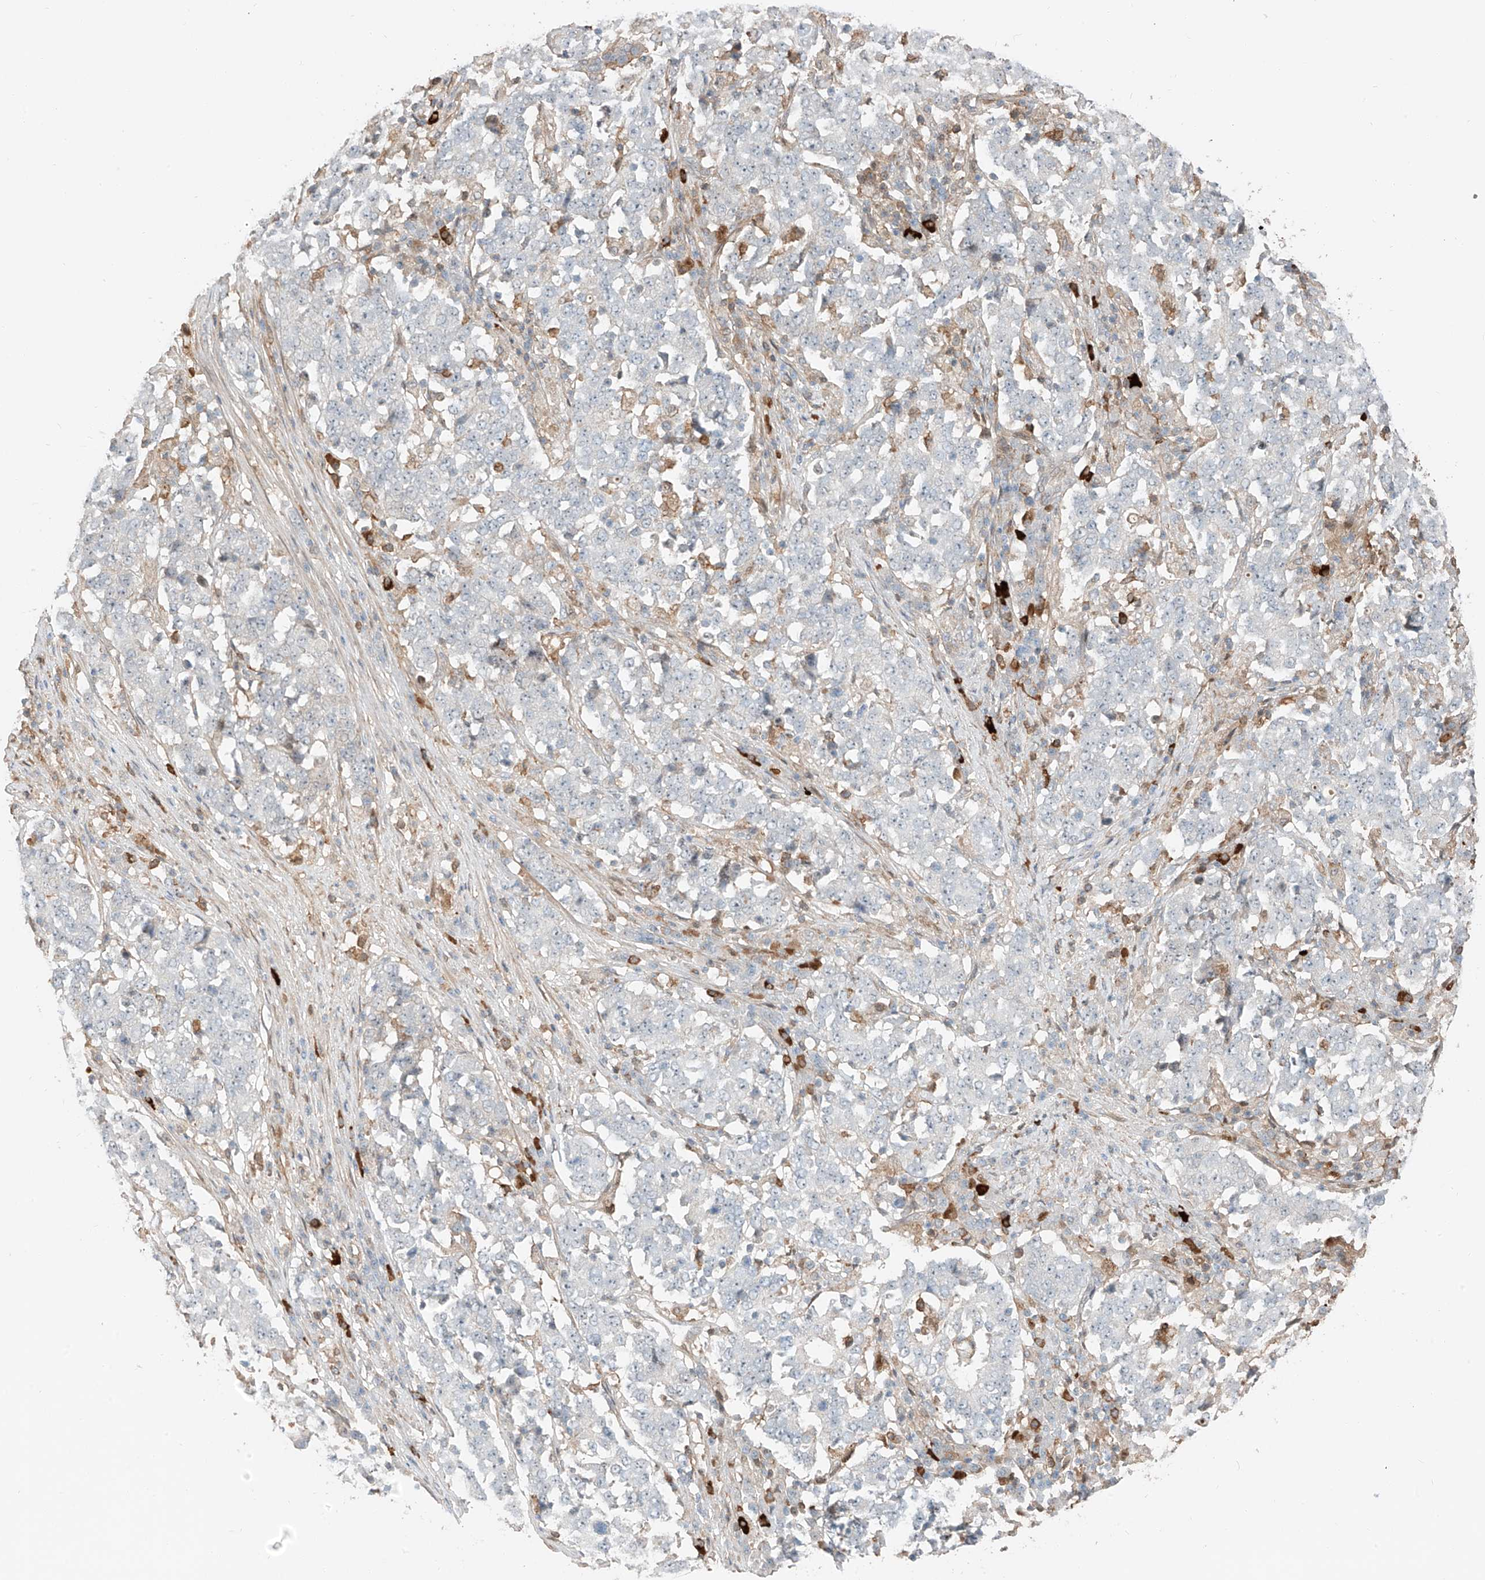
{"staining": {"intensity": "negative", "quantity": "none", "location": "none"}, "tissue": "stomach cancer", "cell_type": "Tumor cells", "image_type": "cancer", "snomed": [{"axis": "morphology", "description": "Adenocarcinoma, NOS"}, {"axis": "topography", "description": "Stomach"}], "caption": "Stomach adenocarcinoma was stained to show a protein in brown. There is no significant expression in tumor cells.", "gene": "CEP162", "patient": {"sex": "male", "age": 59}}